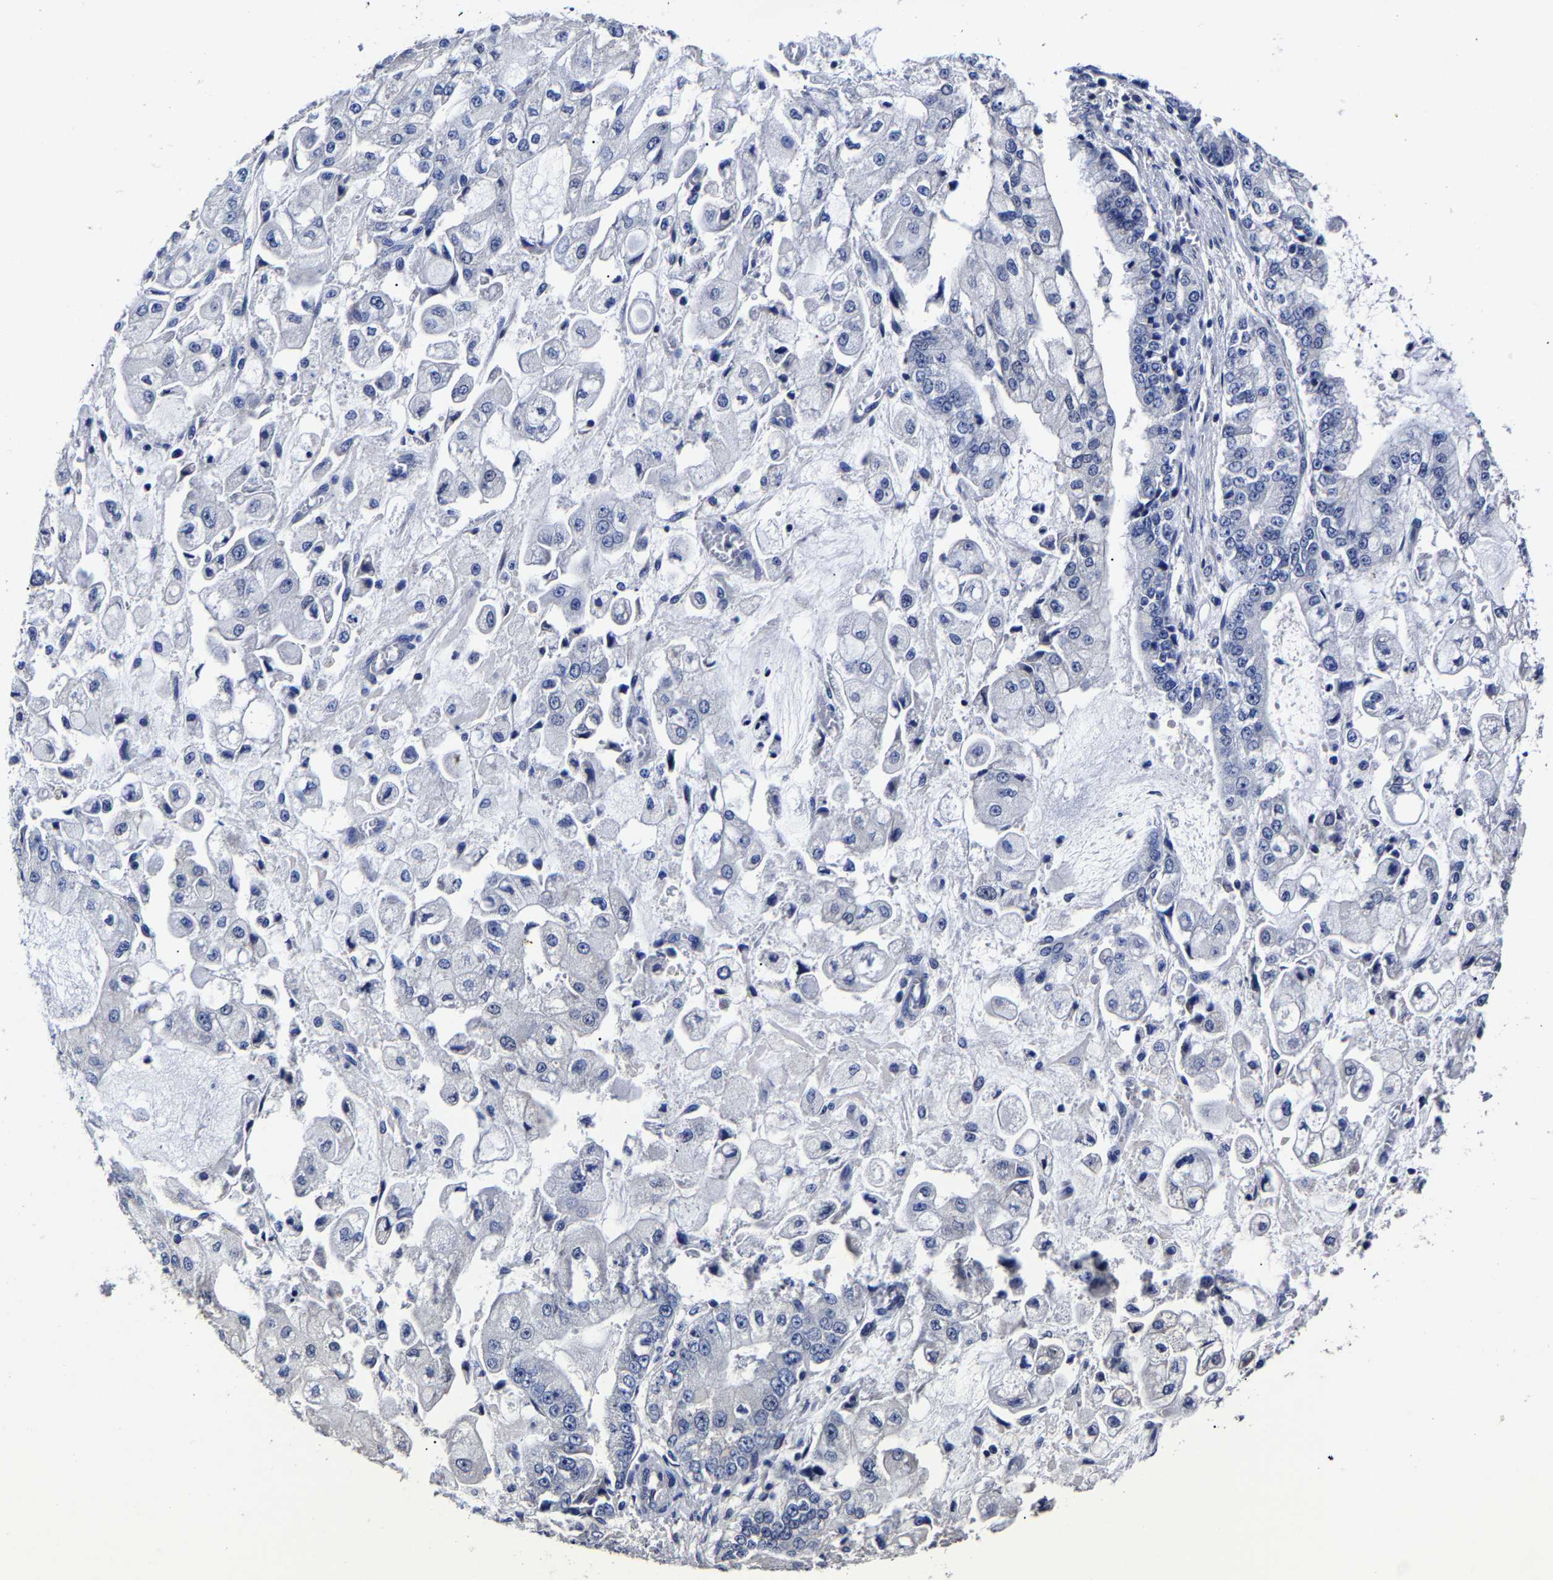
{"staining": {"intensity": "negative", "quantity": "none", "location": "none"}, "tissue": "stomach cancer", "cell_type": "Tumor cells", "image_type": "cancer", "snomed": [{"axis": "morphology", "description": "Adenocarcinoma, NOS"}, {"axis": "topography", "description": "Stomach"}], "caption": "Tumor cells show no significant protein expression in stomach cancer.", "gene": "AKAP4", "patient": {"sex": "male", "age": 76}}